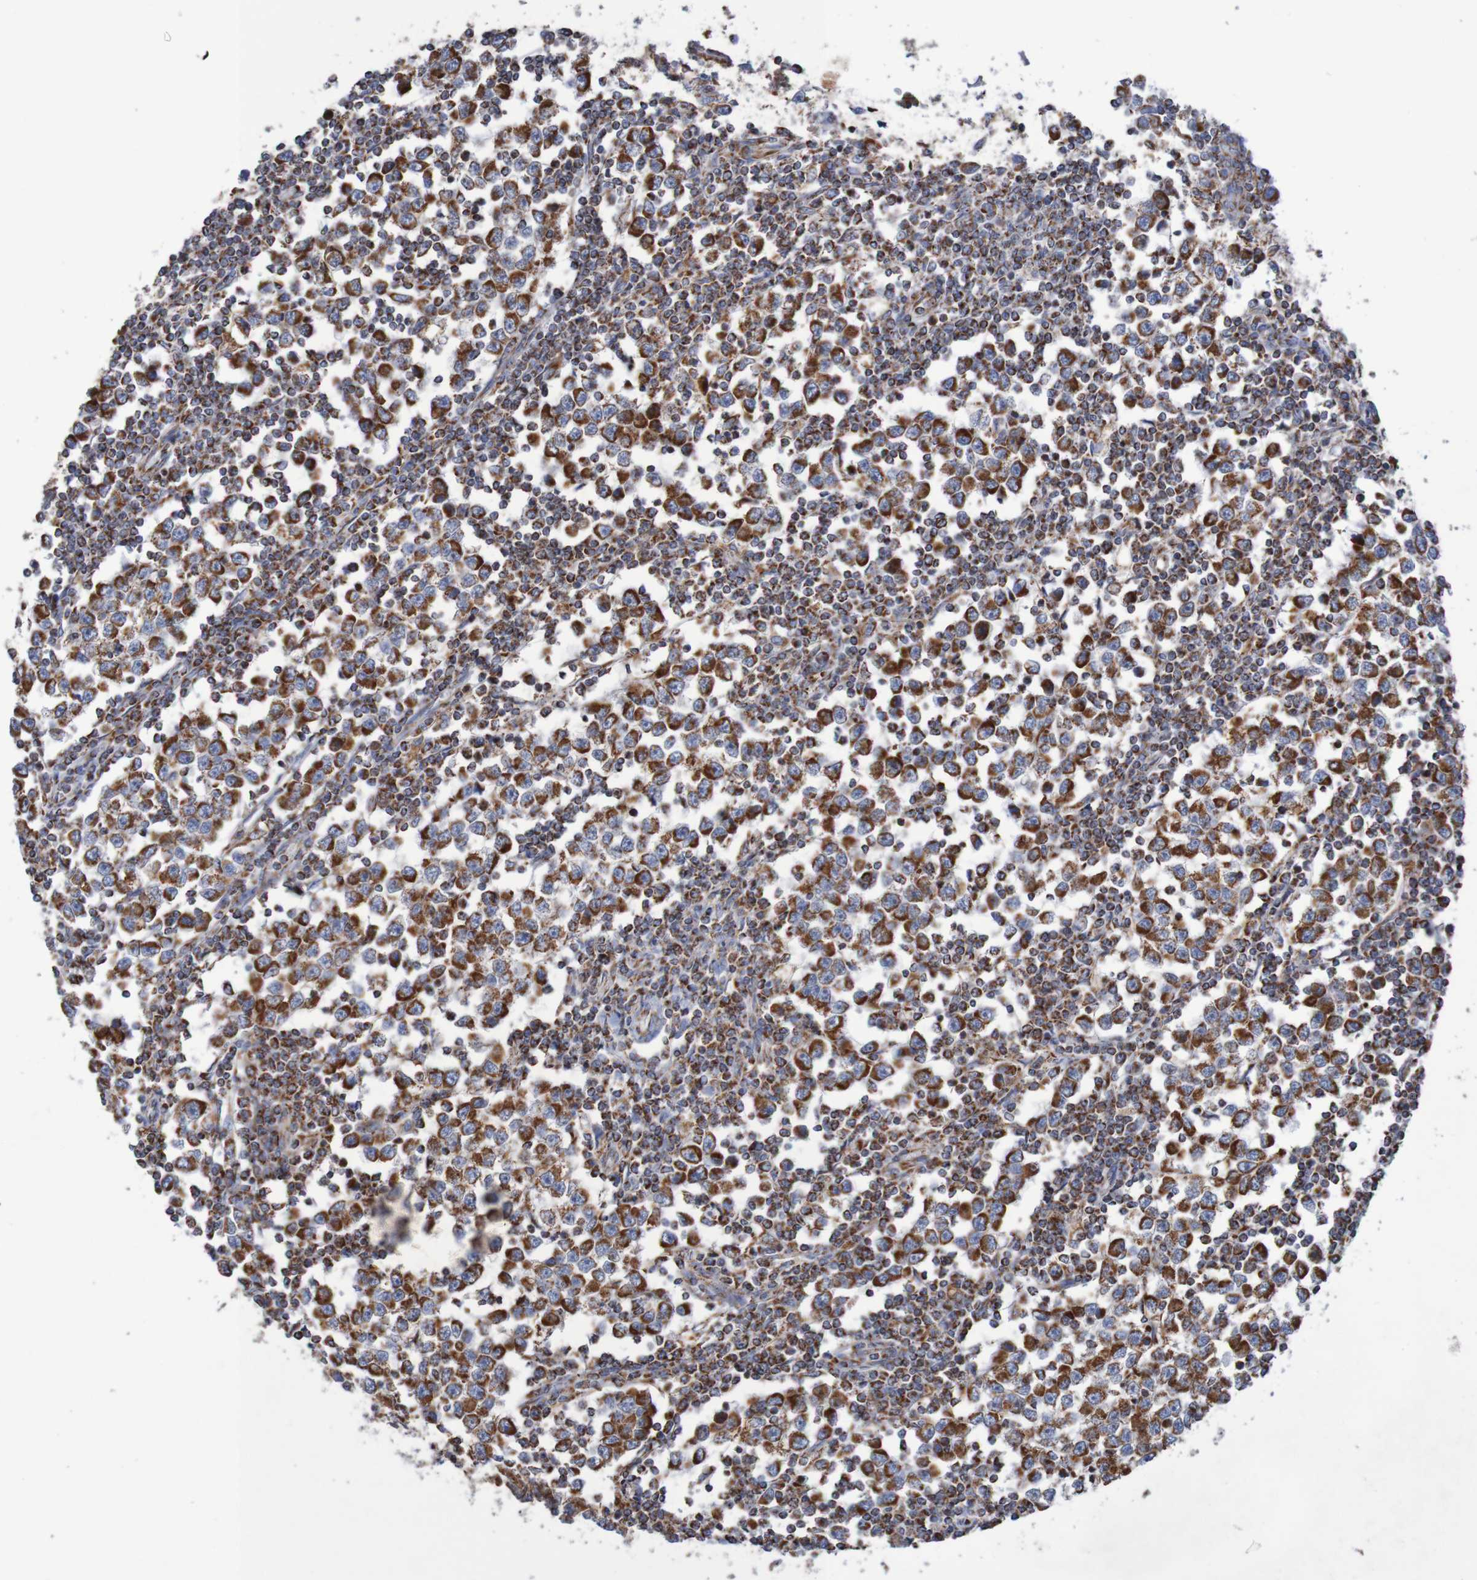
{"staining": {"intensity": "strong", "quantity": ">75%", "location": "cytoplasmic/membranous"}, "tissue": "testis cancer", "cell_type": "Tumor cells", "image_type": "cancer", "snomed": [{"axis": "morphology", "description": "Seminoma, NOS"}, {"axis": "topography", "description": "Testis"}], "caption": "Seminoma (testis) tissue demonstrates strong cytoplasmic/membranous expression in approximately >75% of tumor cells Nuclei are stained in blue.", "gene": "MMEL1", "patient": {"sex": "male", "age": 65}}